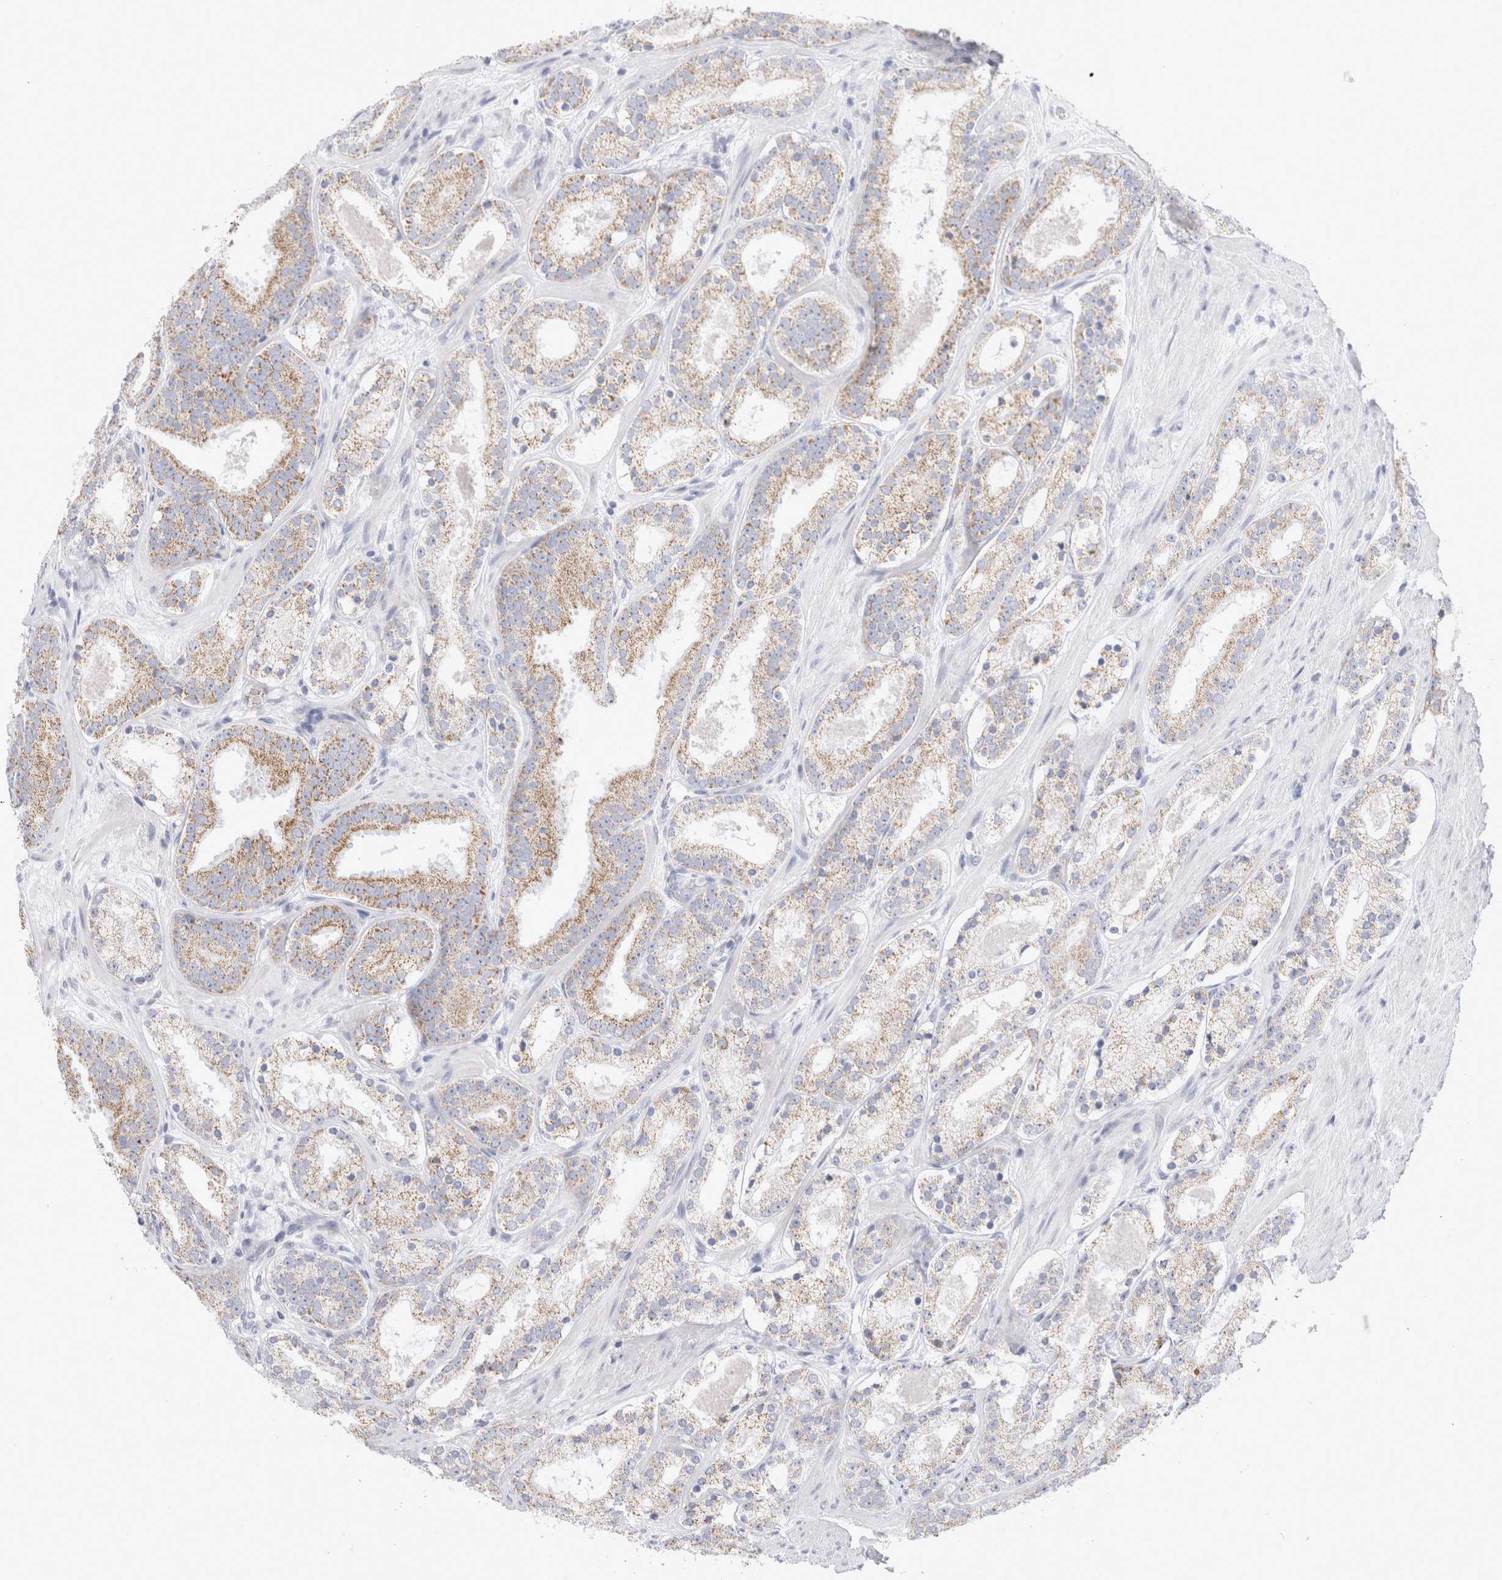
{"staining": {"intensity": "weak", "quantity": ">75%", "location": "cytoplasmic/membranous"}, "tissue": "prostate cancer", "cell_type": "Tumor cells", "image_type": "cancer", "snomed": [{"axis": "morphology", "description": "Adenocarcinoma, Low grade"}, {"axis": "topography", "description": "Prostate"}], "caption": "This micrograph reveals IHC staining of prostate low-grade adenocarcinoma, with low weak cytoplasmic/membranous expression in approximately >75% of tumor cells.", "gene": "ECHDC2", "patient": {"sex": "male", "age": 69}}